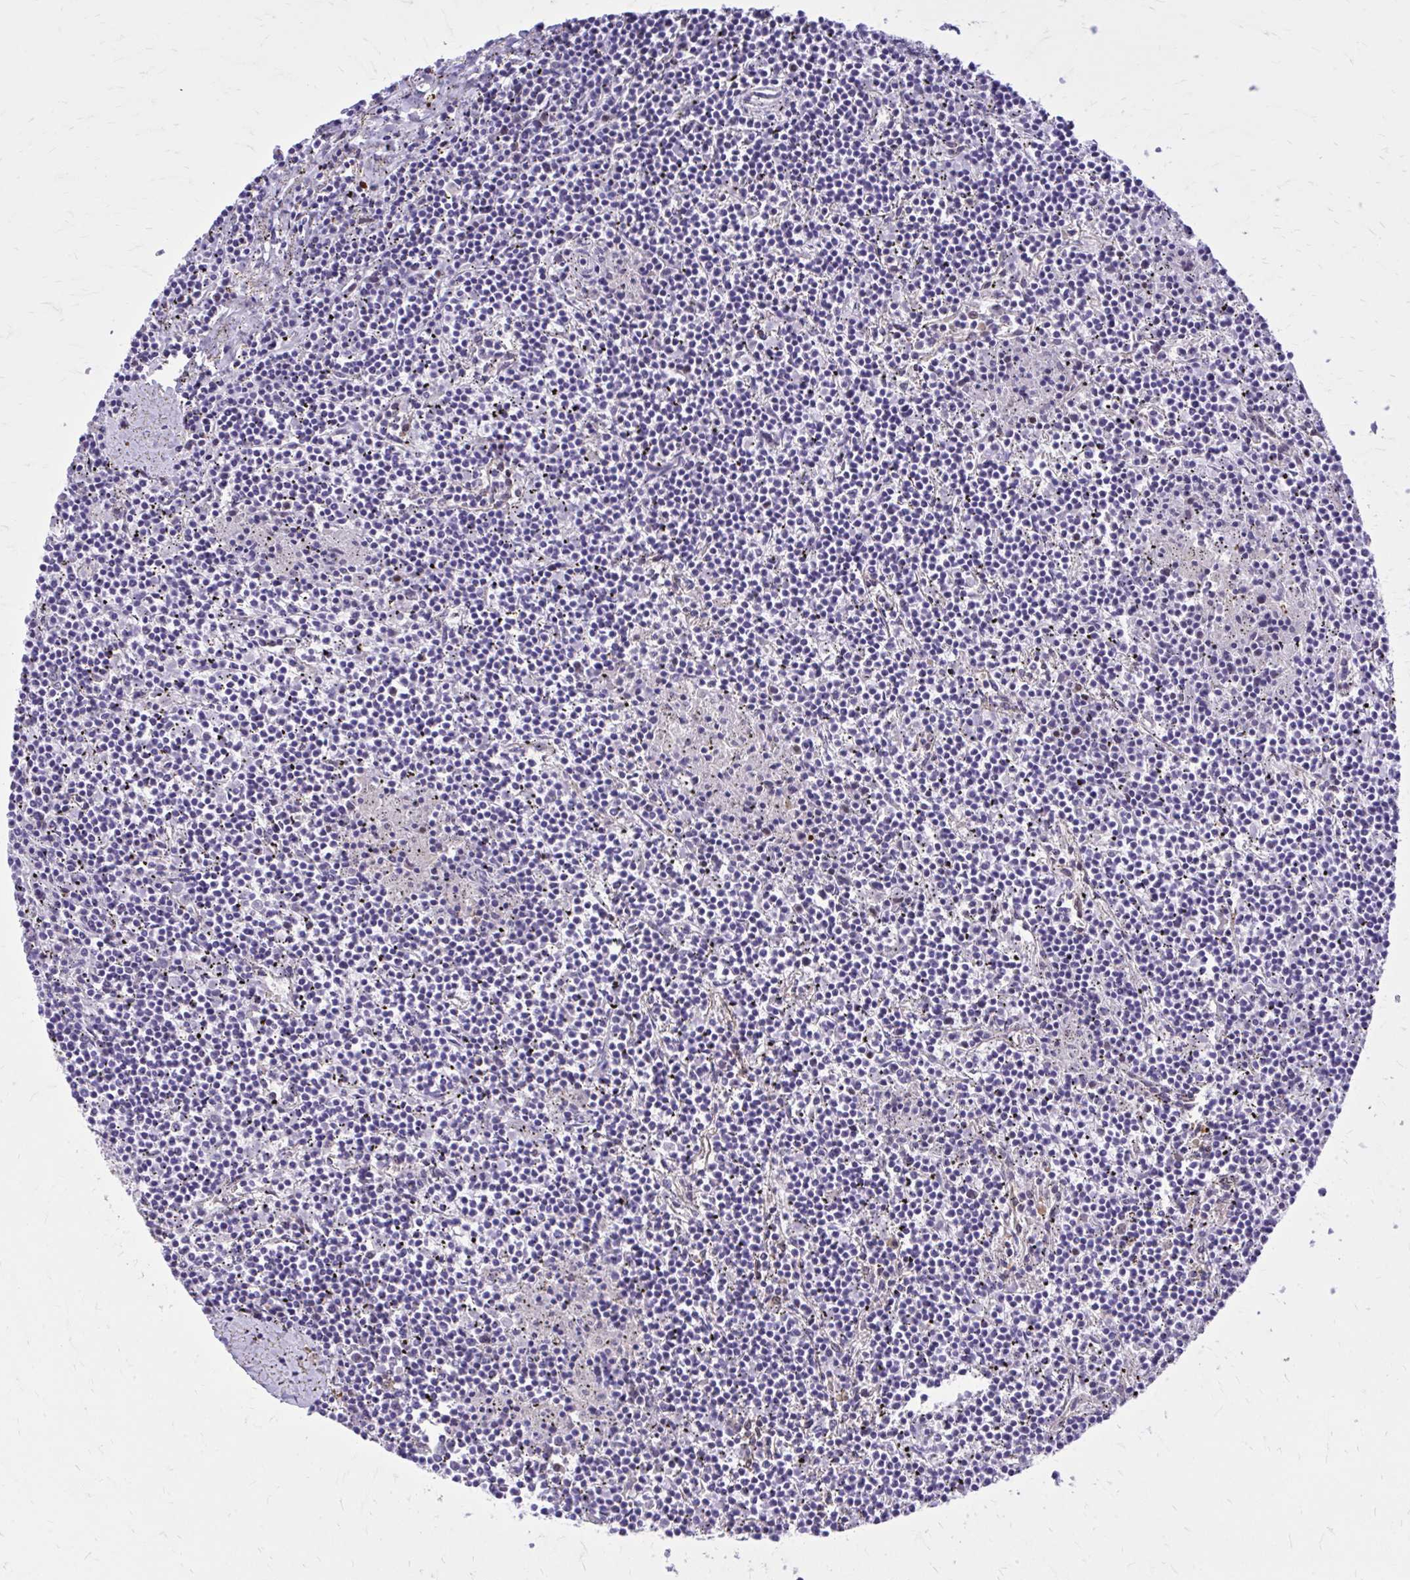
{"staining": {"intensity": "negative", "quantity": "none", "location": "none"}, "tissue": "lymphoma", "cell_type": "Tumor cells", "image_type": "cancer", "snomed": [{"axis": "morphology", "description": "Malignant lymphoma, non-Hodgkin's type, Low grade"}, {"axis": "topography", "description": "Spleen"}], "caption": "Human malignant lymphoma, non-Hodgkin's type (low-grade) stained for a protein using IHC shows no positivity in tumor cells.", "gene": "ZBTB25", "patient": {"sex": "female", "age": 19}}